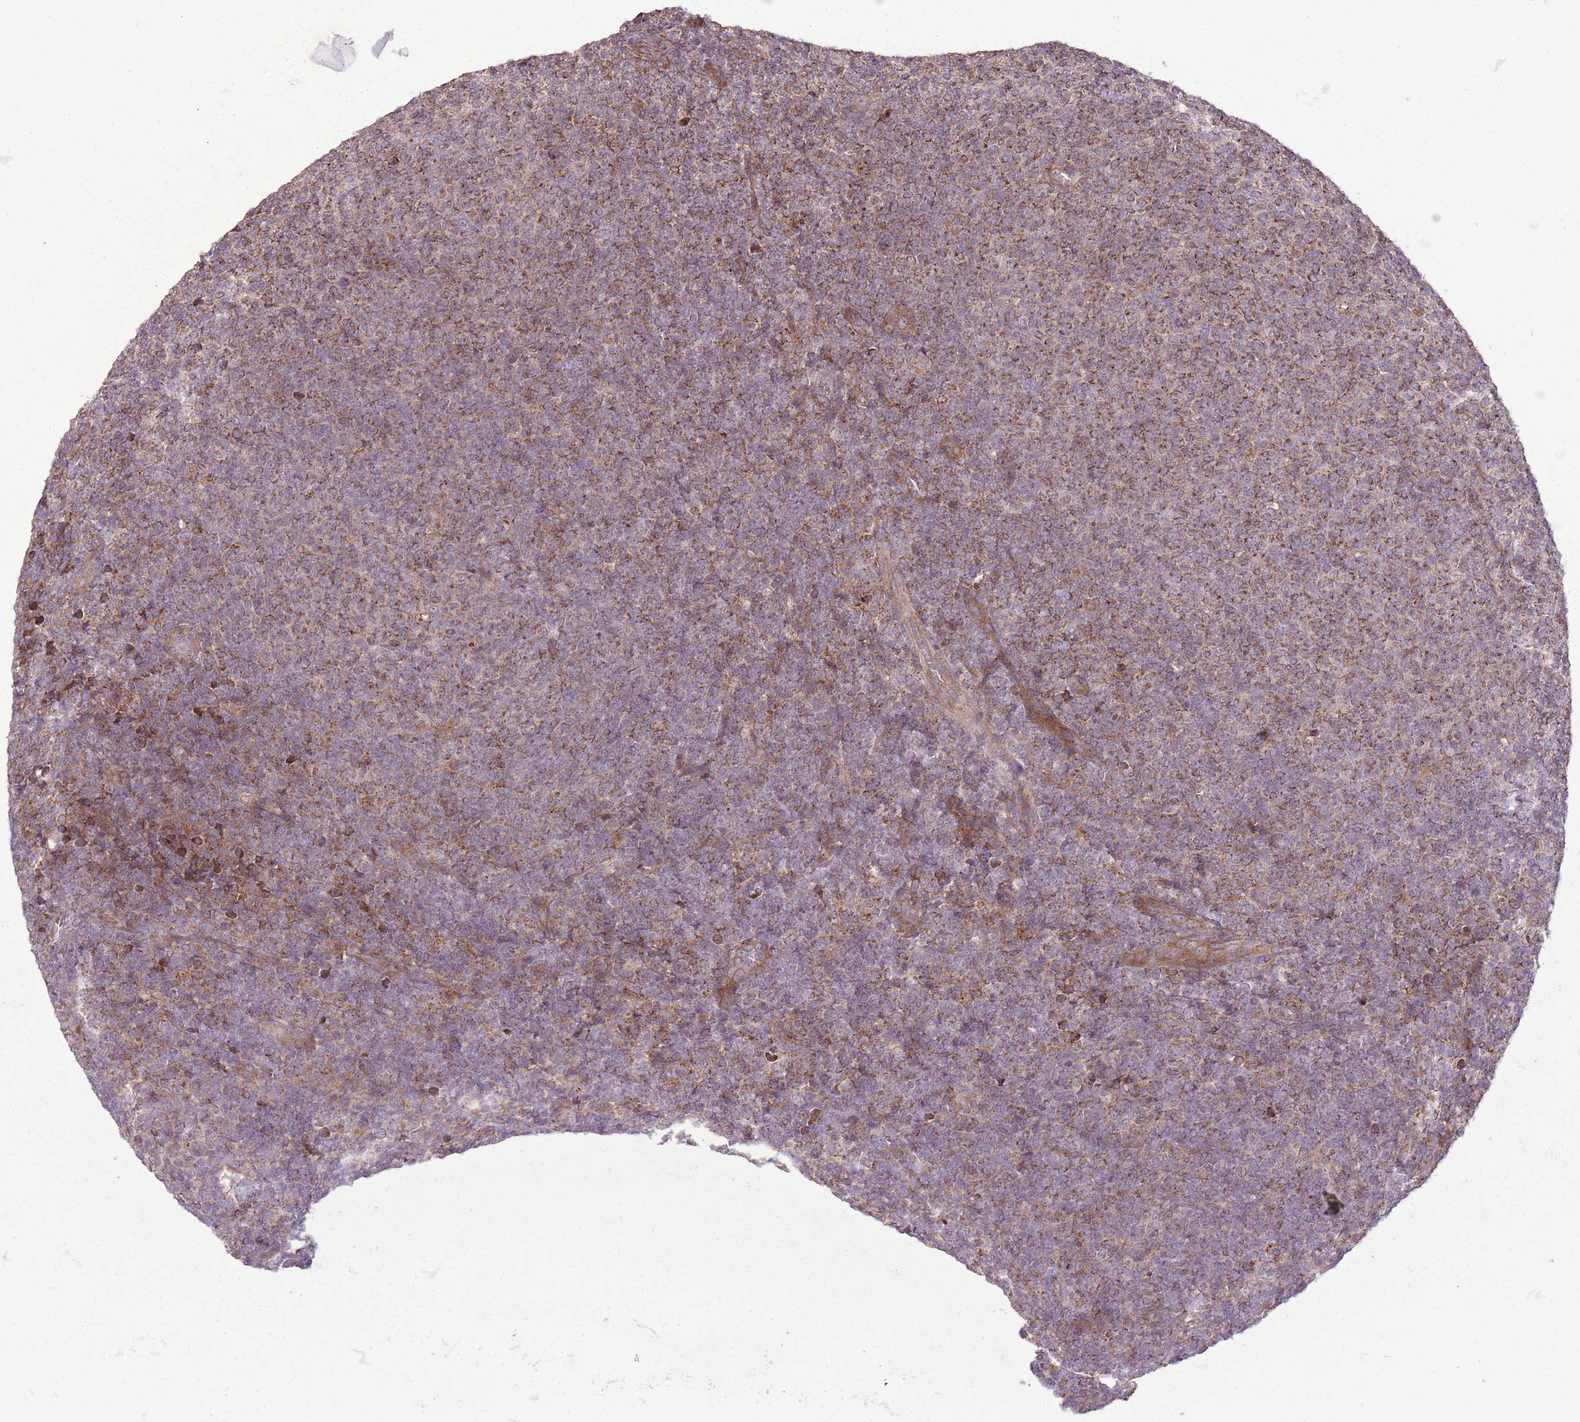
{"staining": {"intensity": "moderate", "quantity": ">75%", "location": "cytoplasmic/membranous"}, "tissue": "lymphoma", "cell_type": "Tumor cells", "image_type": "cancer", "snomed": [{"axis": "morphology", "description": "Malignant lymphoma, non-Hodgkin's type, Low grade"}, {"axis": "topography", "description": "Lymph node"}], "caption": "Protein analysis of lymphoma tissue exhibits moderate cytoplasmic/membranous staining in approximately >75% of tumor cells. Ihc stains the protein in brown and the nuclei are stained blue.", "gene": "ANKRD24", "patient": {"sex": "male", "age": 66}}